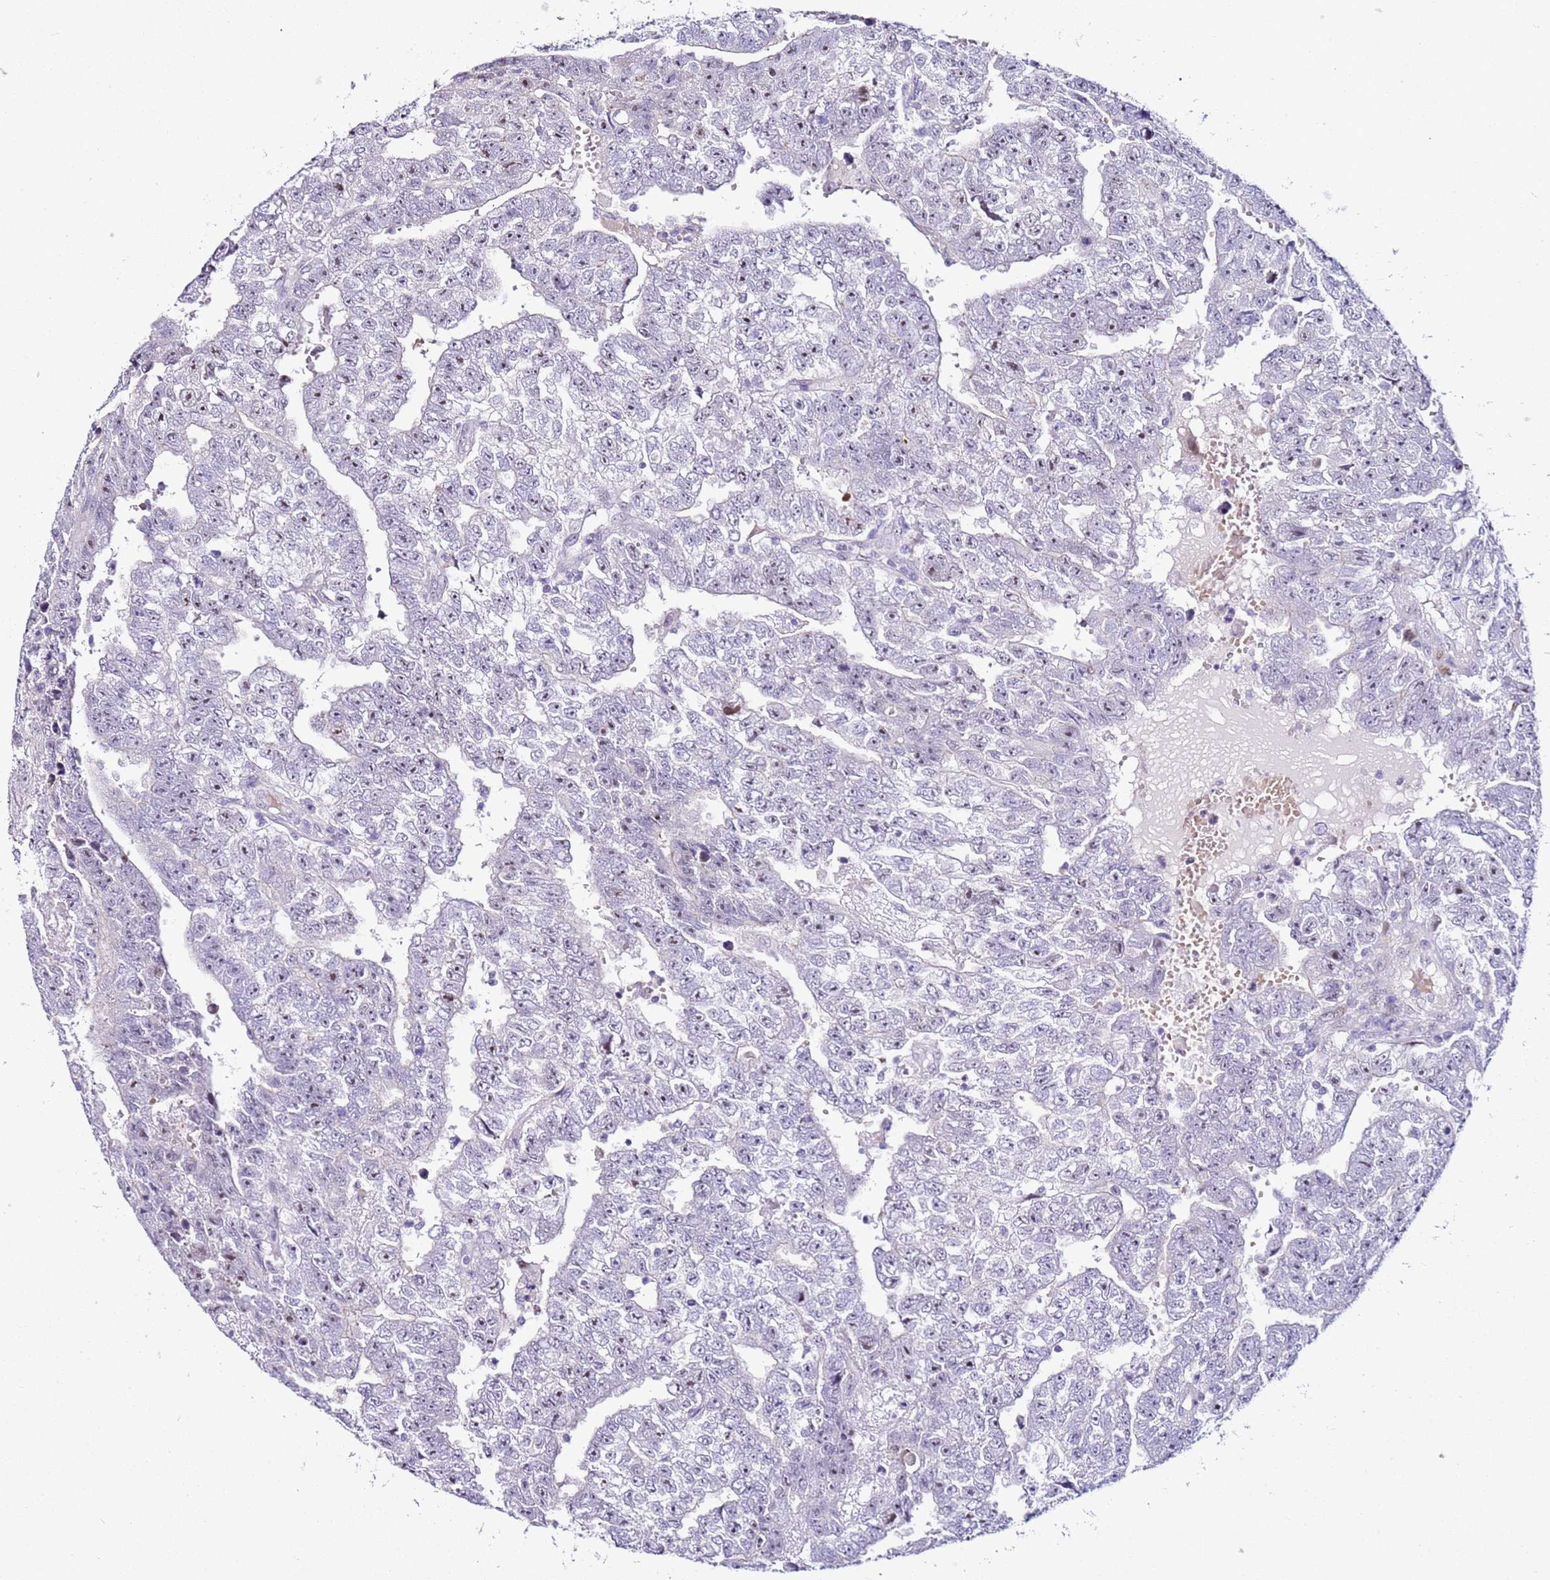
{"staining": {"intensity": "negative", "quantity": "none", "location": "none"}, "tissue": "testis cancer", "cell_type": "Tumor cells", "image_type": "cancer", "snomed": [{"axis": "morphology", "description": "Carcinoma, Embryonal, NOS"}, {"axis": "topography", "description": "Testis"}], "caption": "Immunohistochemistry histopathology image of neoplastic tissue: testis cancer (embryonal carcinoma) stained with DAB demonstrates no significant protein staining in tumor cells. (DAB (3,3'-diaminobenzidine) IHC with hematoxylin counter stain).", "gene": "HGD", "patient": {"sex": "male", "age": 25}}